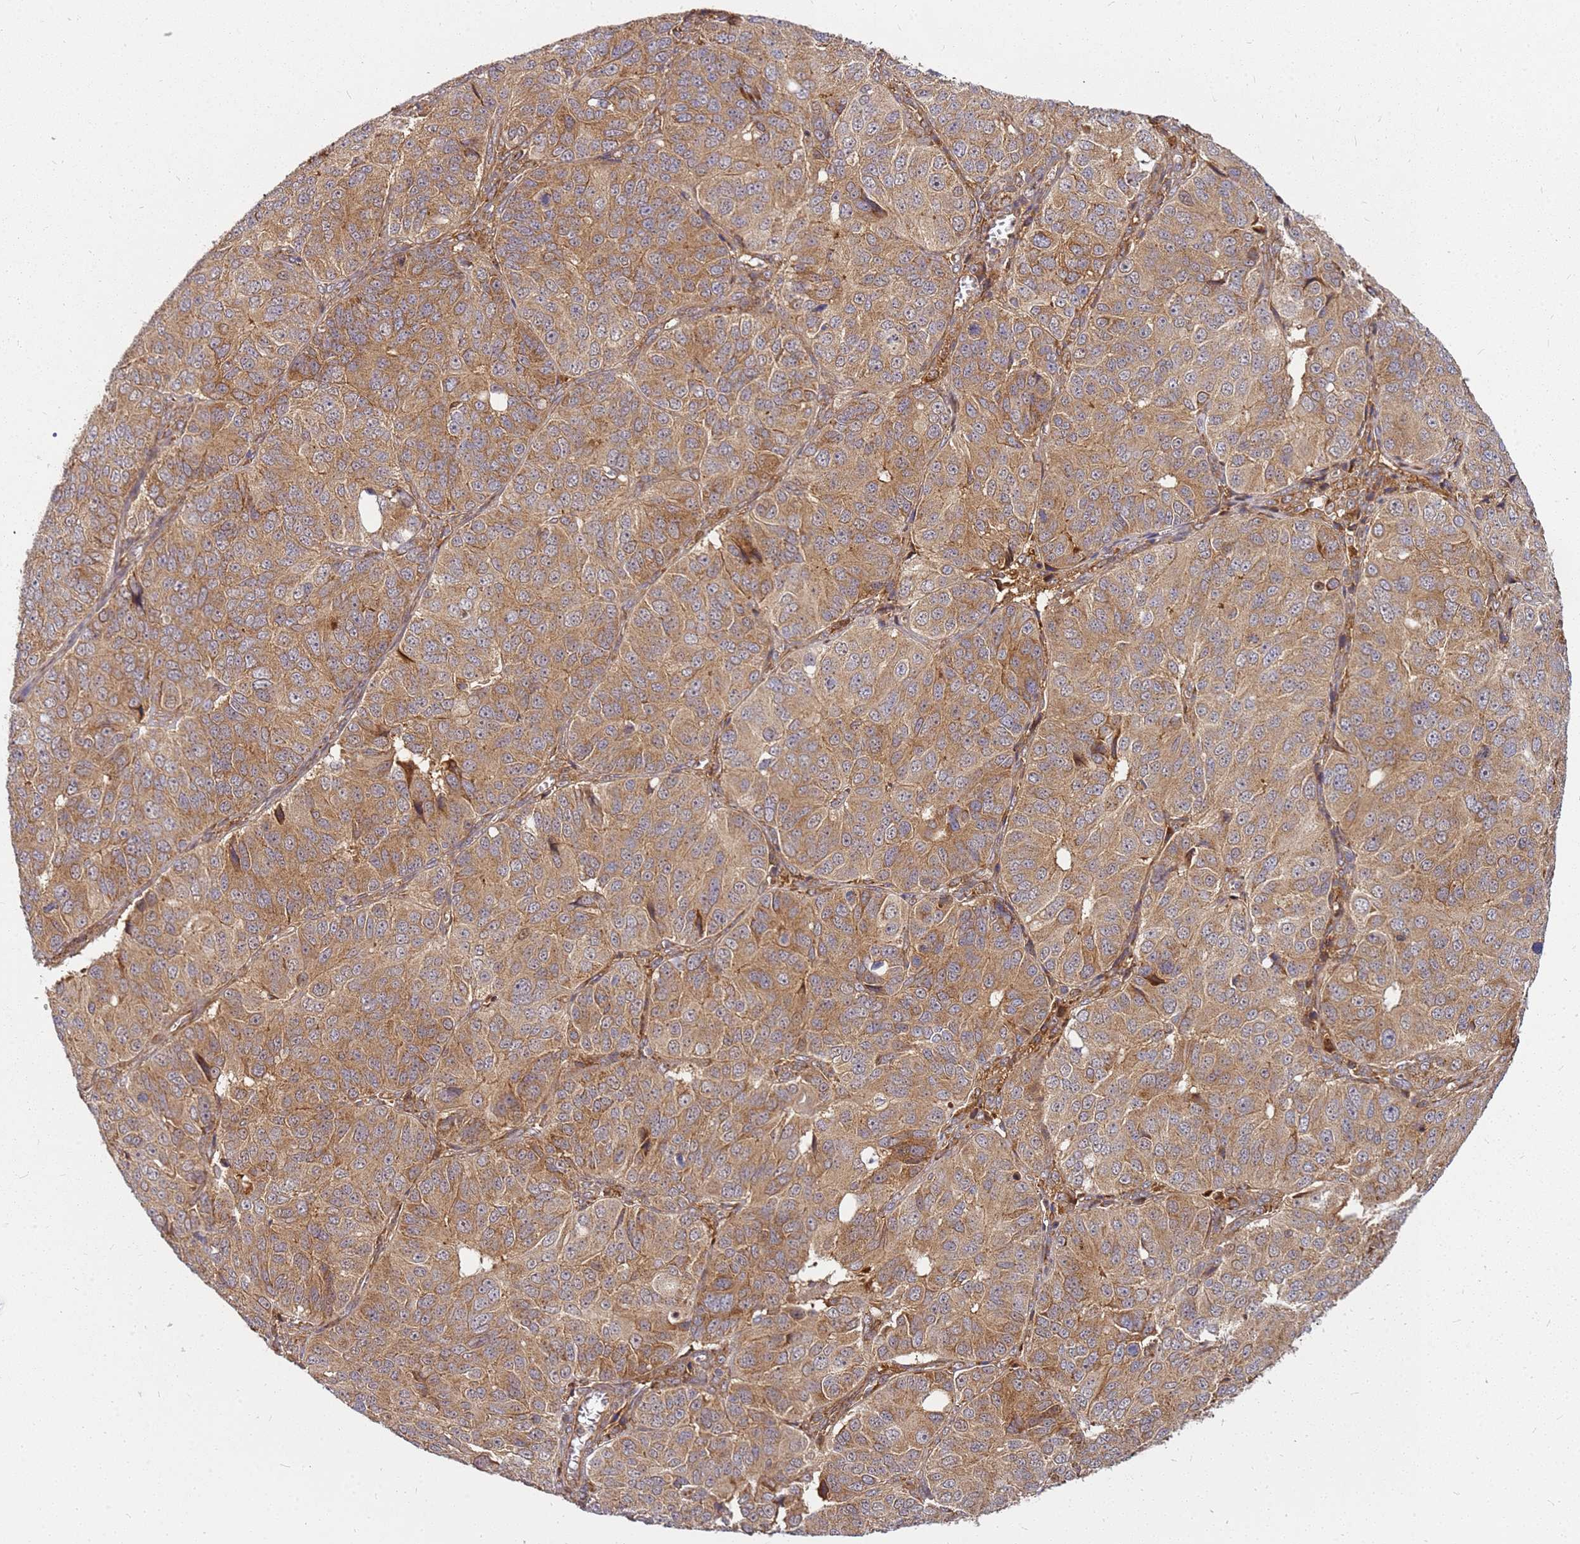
{"staining": {"intensity": "moderate", "quantity": ">75%", "location": "cytoplasmic/membranous"}, "tissue": "ovarian cancer", "cell_type": "Tumor cells", "image_type": "cancer", "snomed": [{"axis": "morphology", "description": "Carcinoma, endometroid"}, {"axis": "topography", "description": "Ovary"}], "caption": "DAB immunohistochemical staining of endometroid carcinoma (ovarian) reveals moderate cytoplasmic/membranous protein positivity in about >75% of tumor cells.", "gene": "CCDC159", "patient": {"sex": "female", "age": 51}}